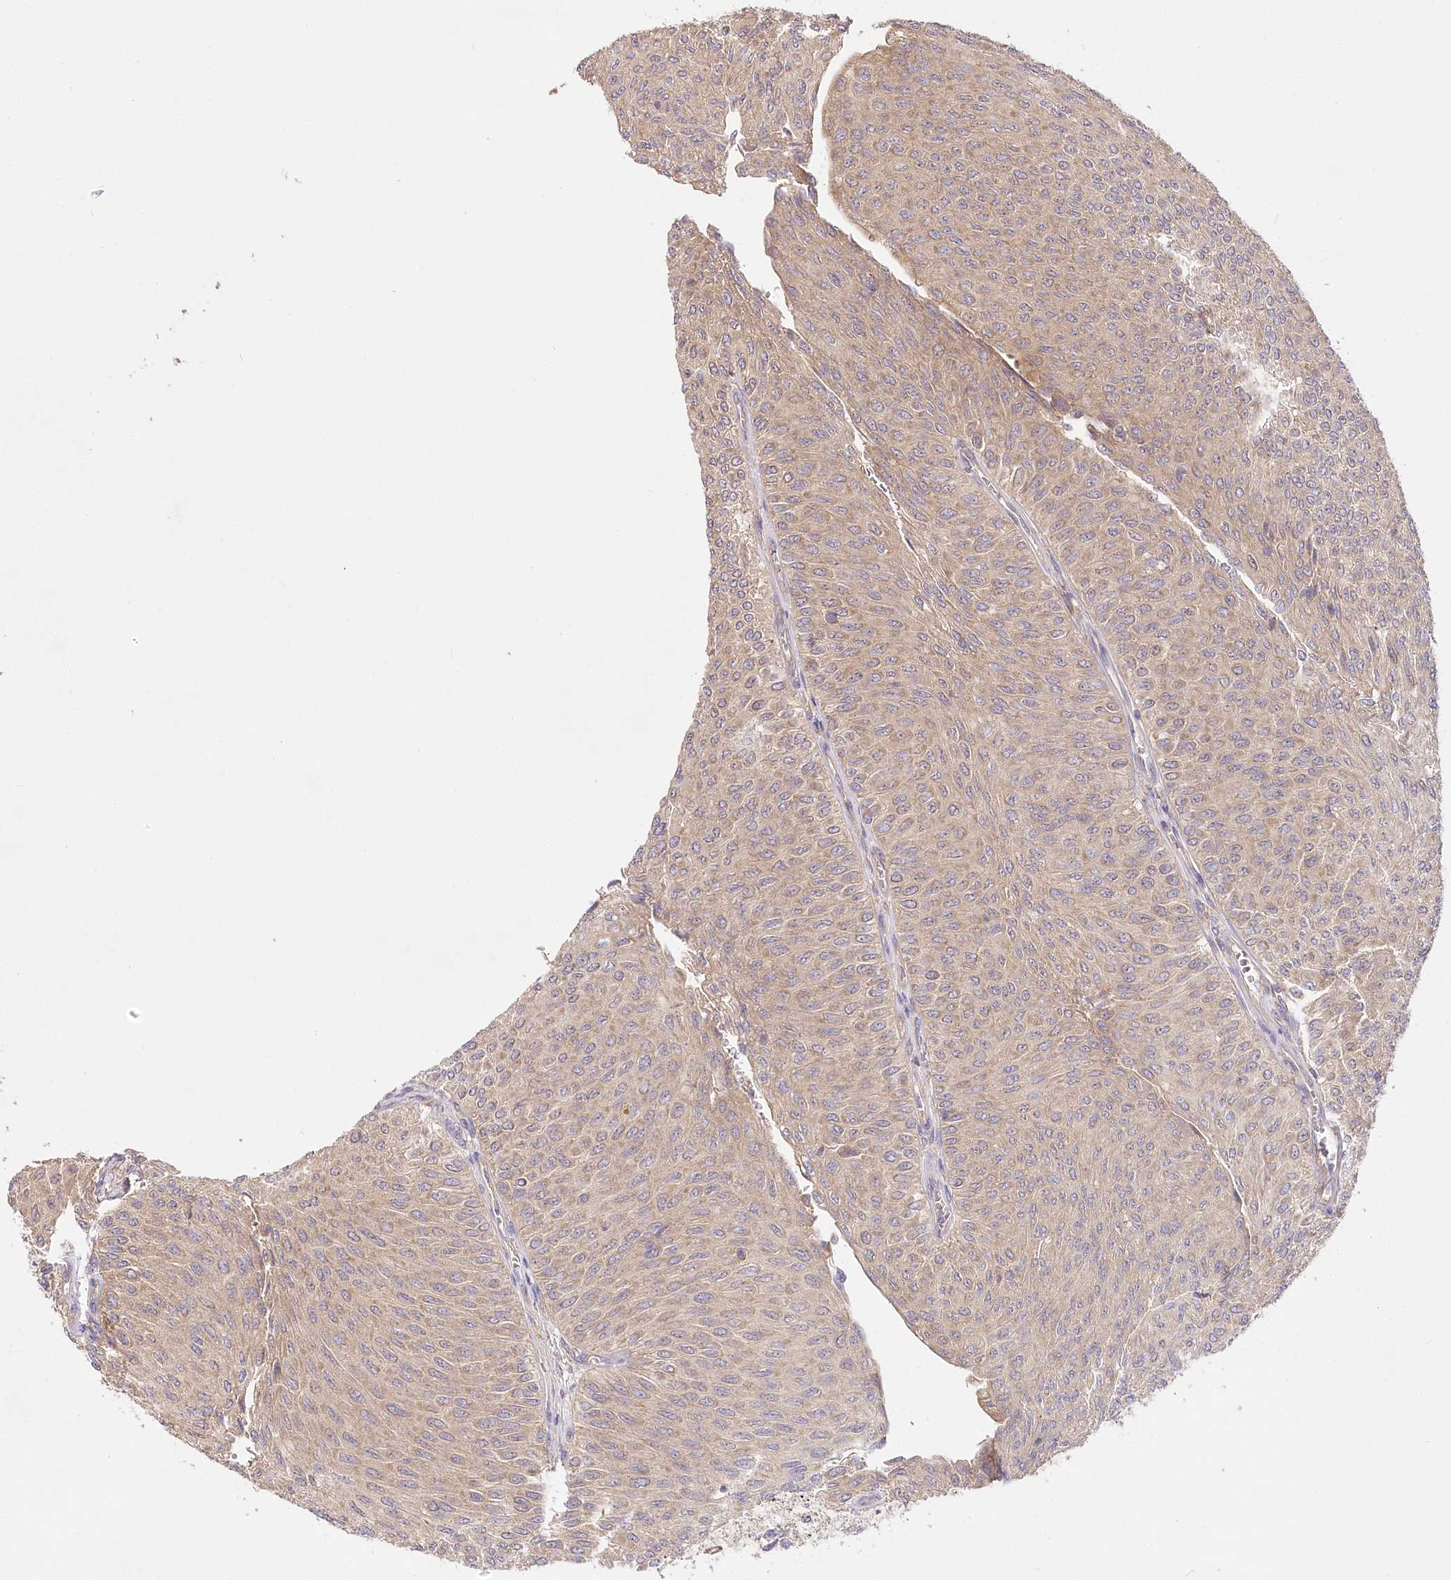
{"staining": {"intensity": "weak", "quantity": ">75%", "location": "cytoplasmic/membranous"}, "tissue": "urothelial cancer", "cell_type": "Tumor cells", "image_type": "cancer", "snomed": [{"axis": "morphology", "description": "Urothelial carcinoma, Low grade"}, {"axis": "topography", "description": "Urinary bladder"}], "caption": "Brown immunohistochemical staining in urothelial carcinoma (low-grade) reveals weak cytoplasmic/membranous staining in approximately >75% of tumor cells.", "gene": "PYROXD1", "patient": {"sex": "male", "age": 78}}